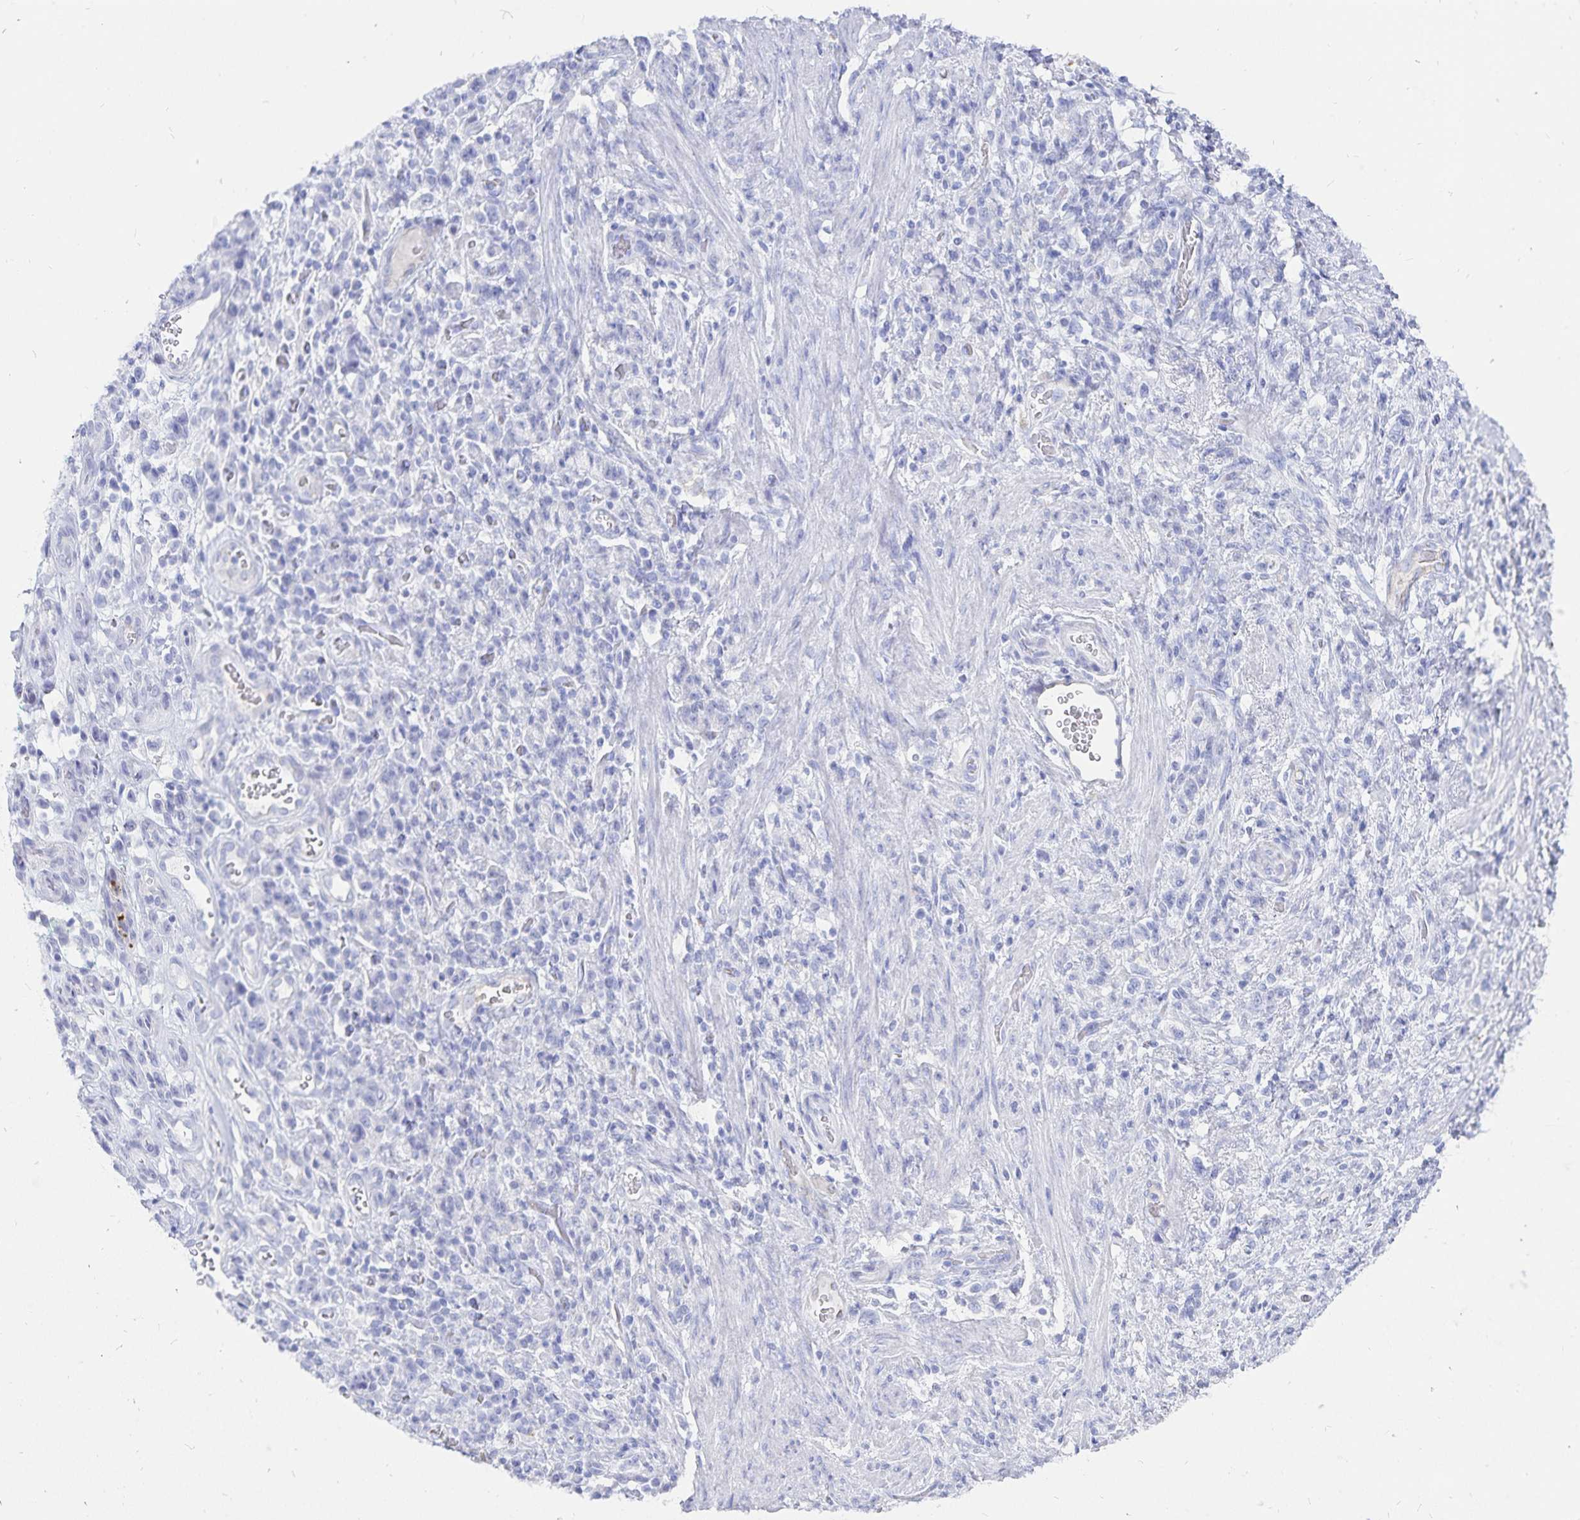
{"staining": {"intensity": "negative", "quantity": "none", "location": "none"}, "tissue": "stomach cancer", "cell_type": "Tumor cells", "image_type": "cancer", "snomed": [{"axis": "morphology", "description": "Adenocarcinoma, NOS"}, {"axis": "topography", "description": "Stomach"}], "caption": "The IHC micrograph has no significant expression in tumor cells of stomach cancer (adenocarcinoma) tissue.", "gene": "INSL5", "patient": {"sex": "male", "age": 77}}